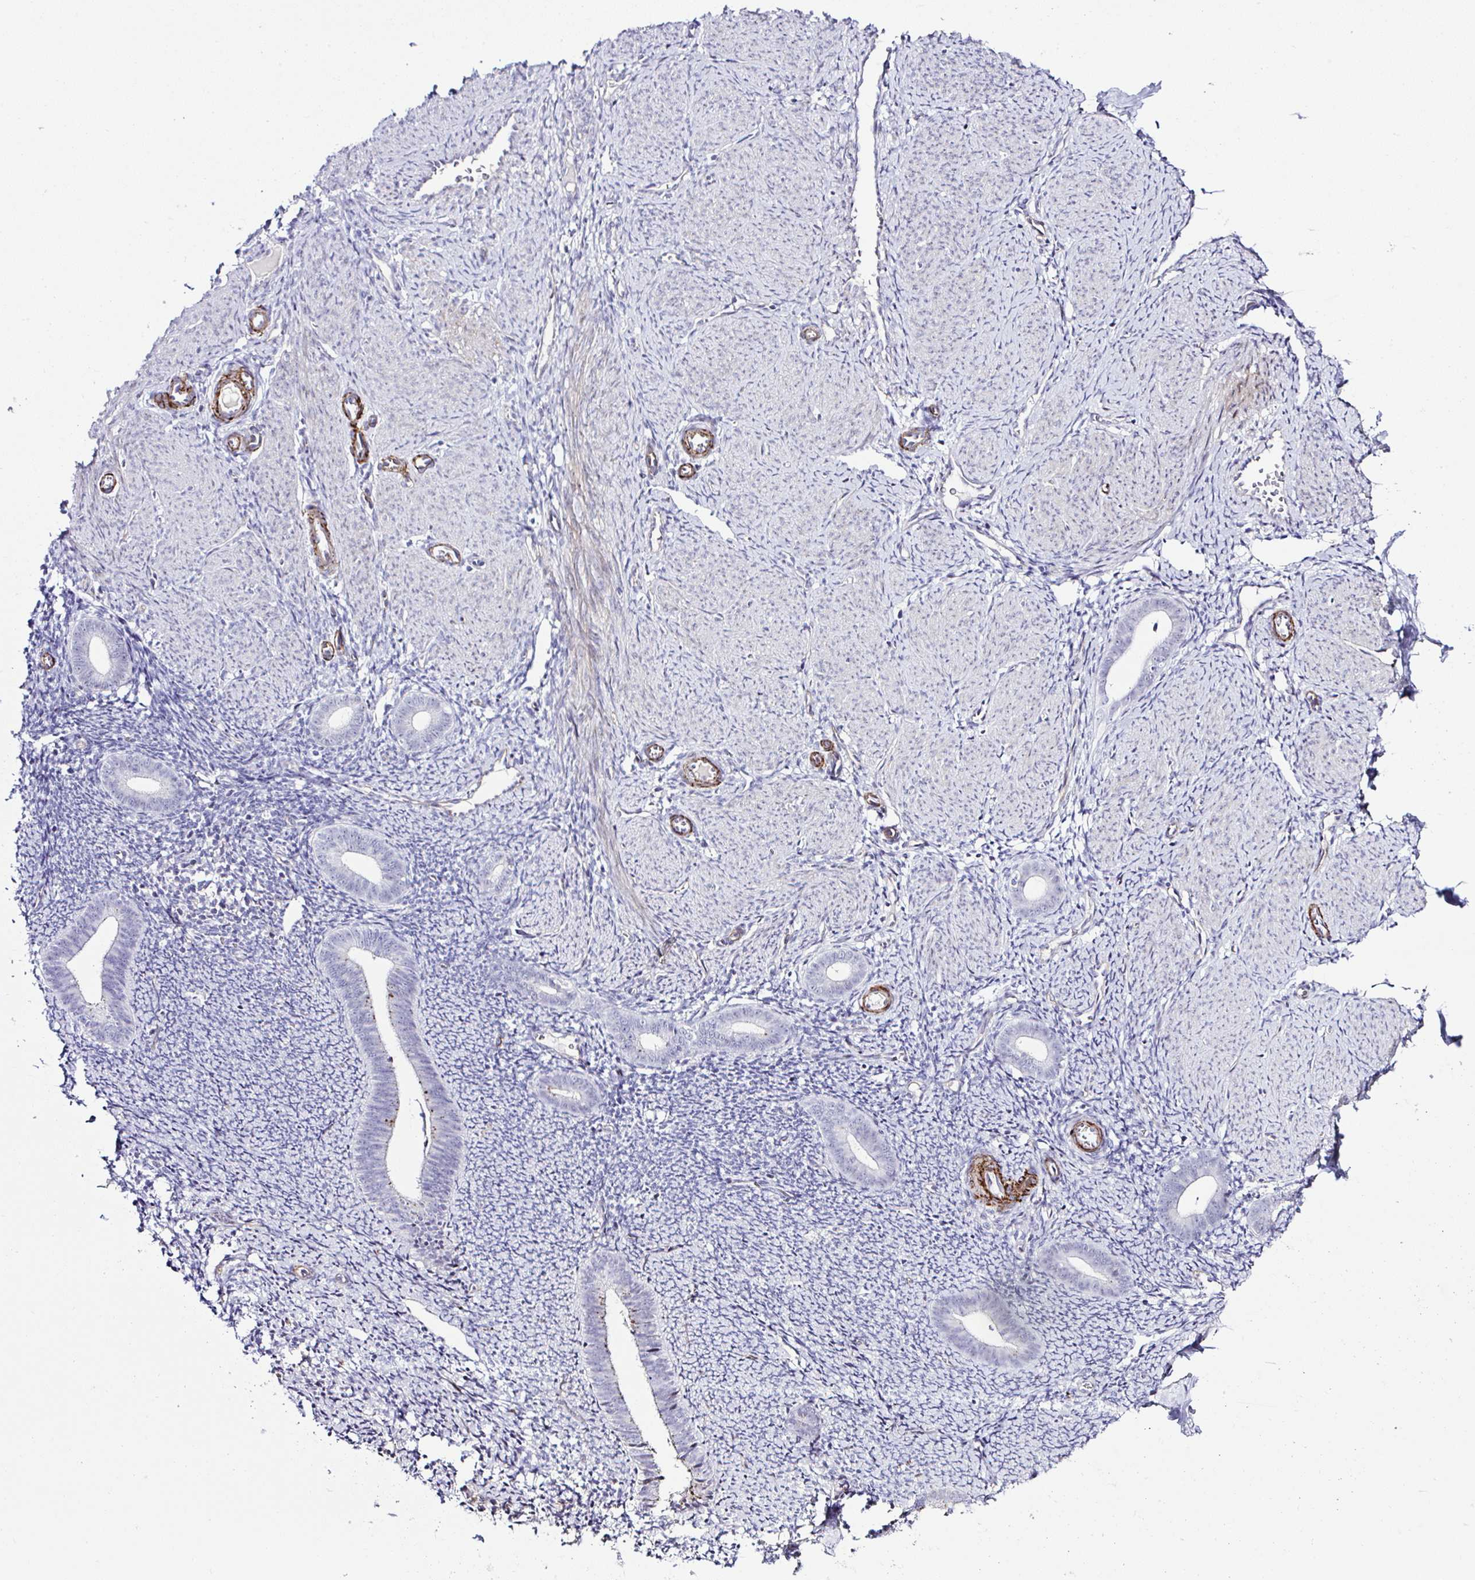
{"staining": {"intensity": "negative", "quantity": "none", "location": "none"}, "tissue": "endometrium", "cell_type": "Cells in endometrial stroma", "image_type": "normal", "snomed": [{"axis": "morphology", "description": "Normal tissue, NOS"}, {"axis": "topography", "description": "Endometrium"}], "caption": "Unremarkable endometrium was stained to show a protein in brown. There is no significant staining in cells in endometrial stroma. (Brightfield microscopy of DAB immunohistochemistry at high magnification).", "gene": "FBXO34", "patient": {"sex": "female", "age": 39}}